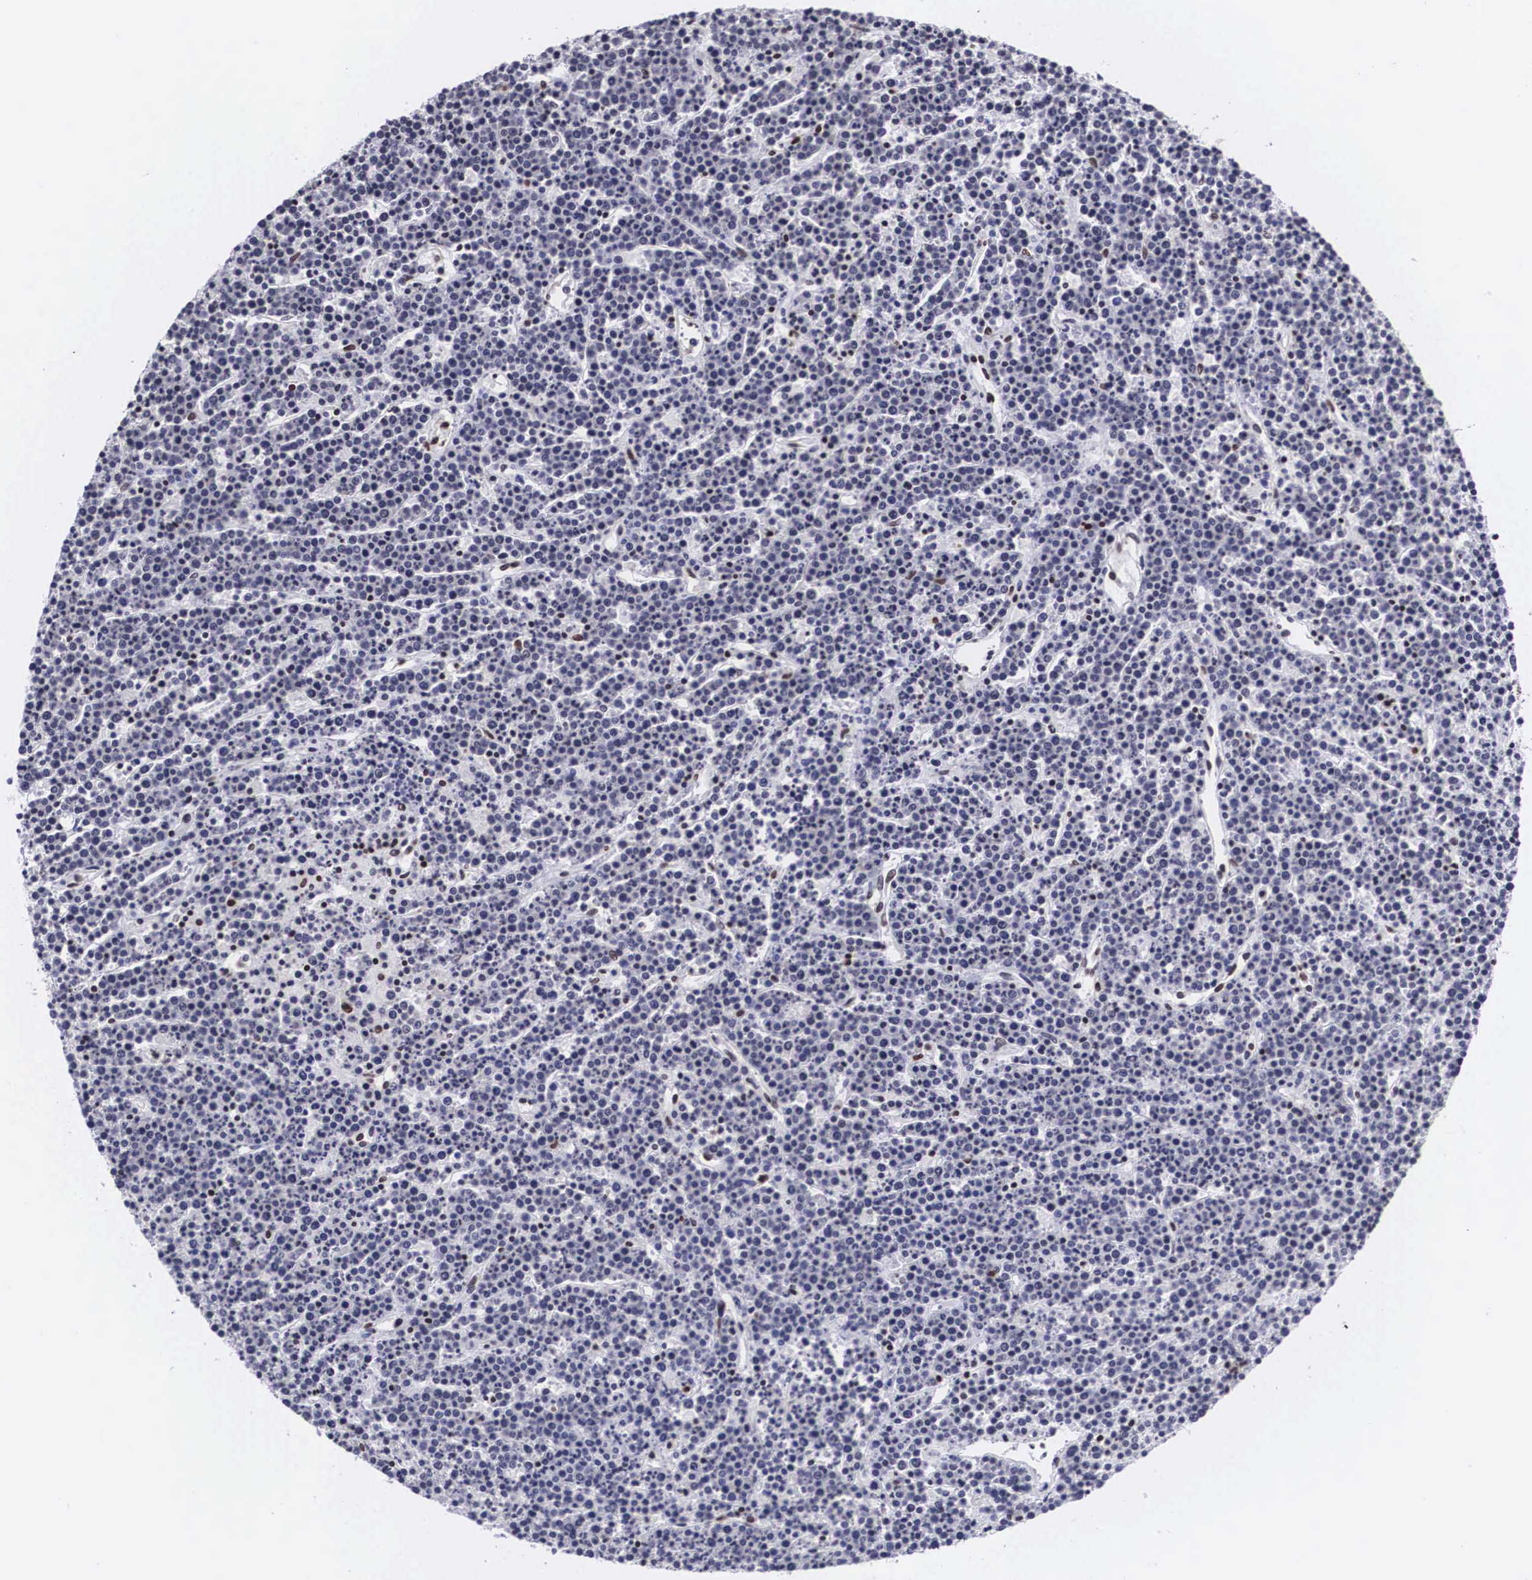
{"staining": {"intensity": "moderate", "quantity": "25%-75%", "location": "nuclear"}, "tissue": "lymphoma", "cell_type": "Tumor cells", "image_type": "cancer", "snomed": [{"axis": "morphology", "description": "Malignant lymphoma, non-Hodgkin's type, High grade"}, {"axis": "topography", "description": "Ovary"}], "caption": "Human malignant lymphoma, non-Hodgkin's type (high-grade) stained with a protein marker exhibits moderate staining in tumor cells.", "gene": "MECP2", "patient": {"sex": "female", "age": 56}}